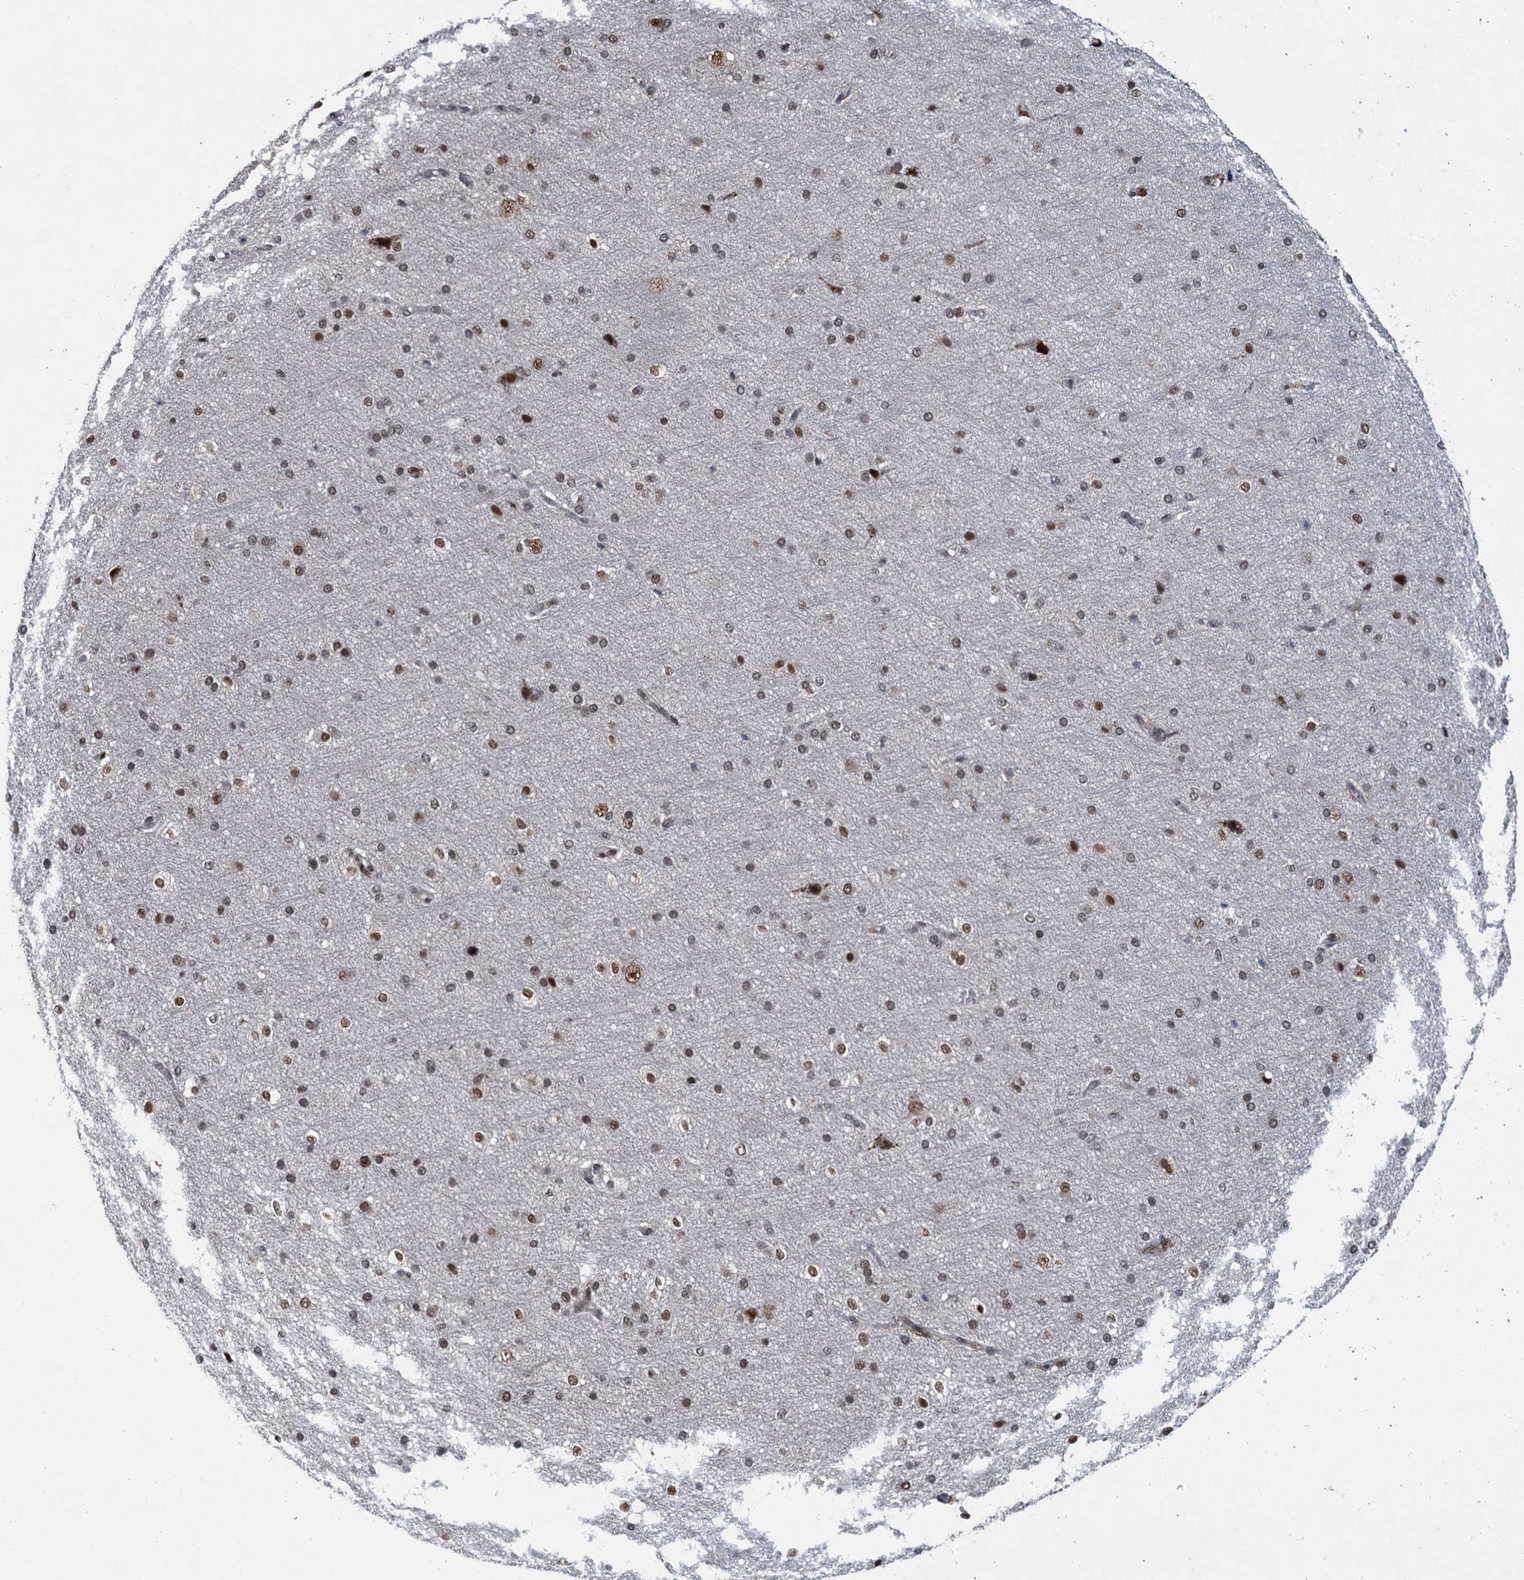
{"staining": {"intensity": "moderate", "quantity": ">75%", "location": "nuclear"}, "tissue": "cerebral cortex", "cell_type": "Endothelial cells", "image_type": "normal", "snomed": [{"axis": "morphology", "description": "Normal tissue, NOS"}, {"axis": "morphology", "description": "Developmental malformation"}, {"axis": "topography", "description": "Cerebral cortex"}], "caption": "Immunohistochemical staining of normal human cerebral cortex reveals >75% levels of moderate nuclear protein positivity in about >75% of endothelial cells. (DAB = brown stain, brightfield microscopy at high magnification).", "gene": "PPHLN1", "patient": {"sex": "female", "age": 30}}